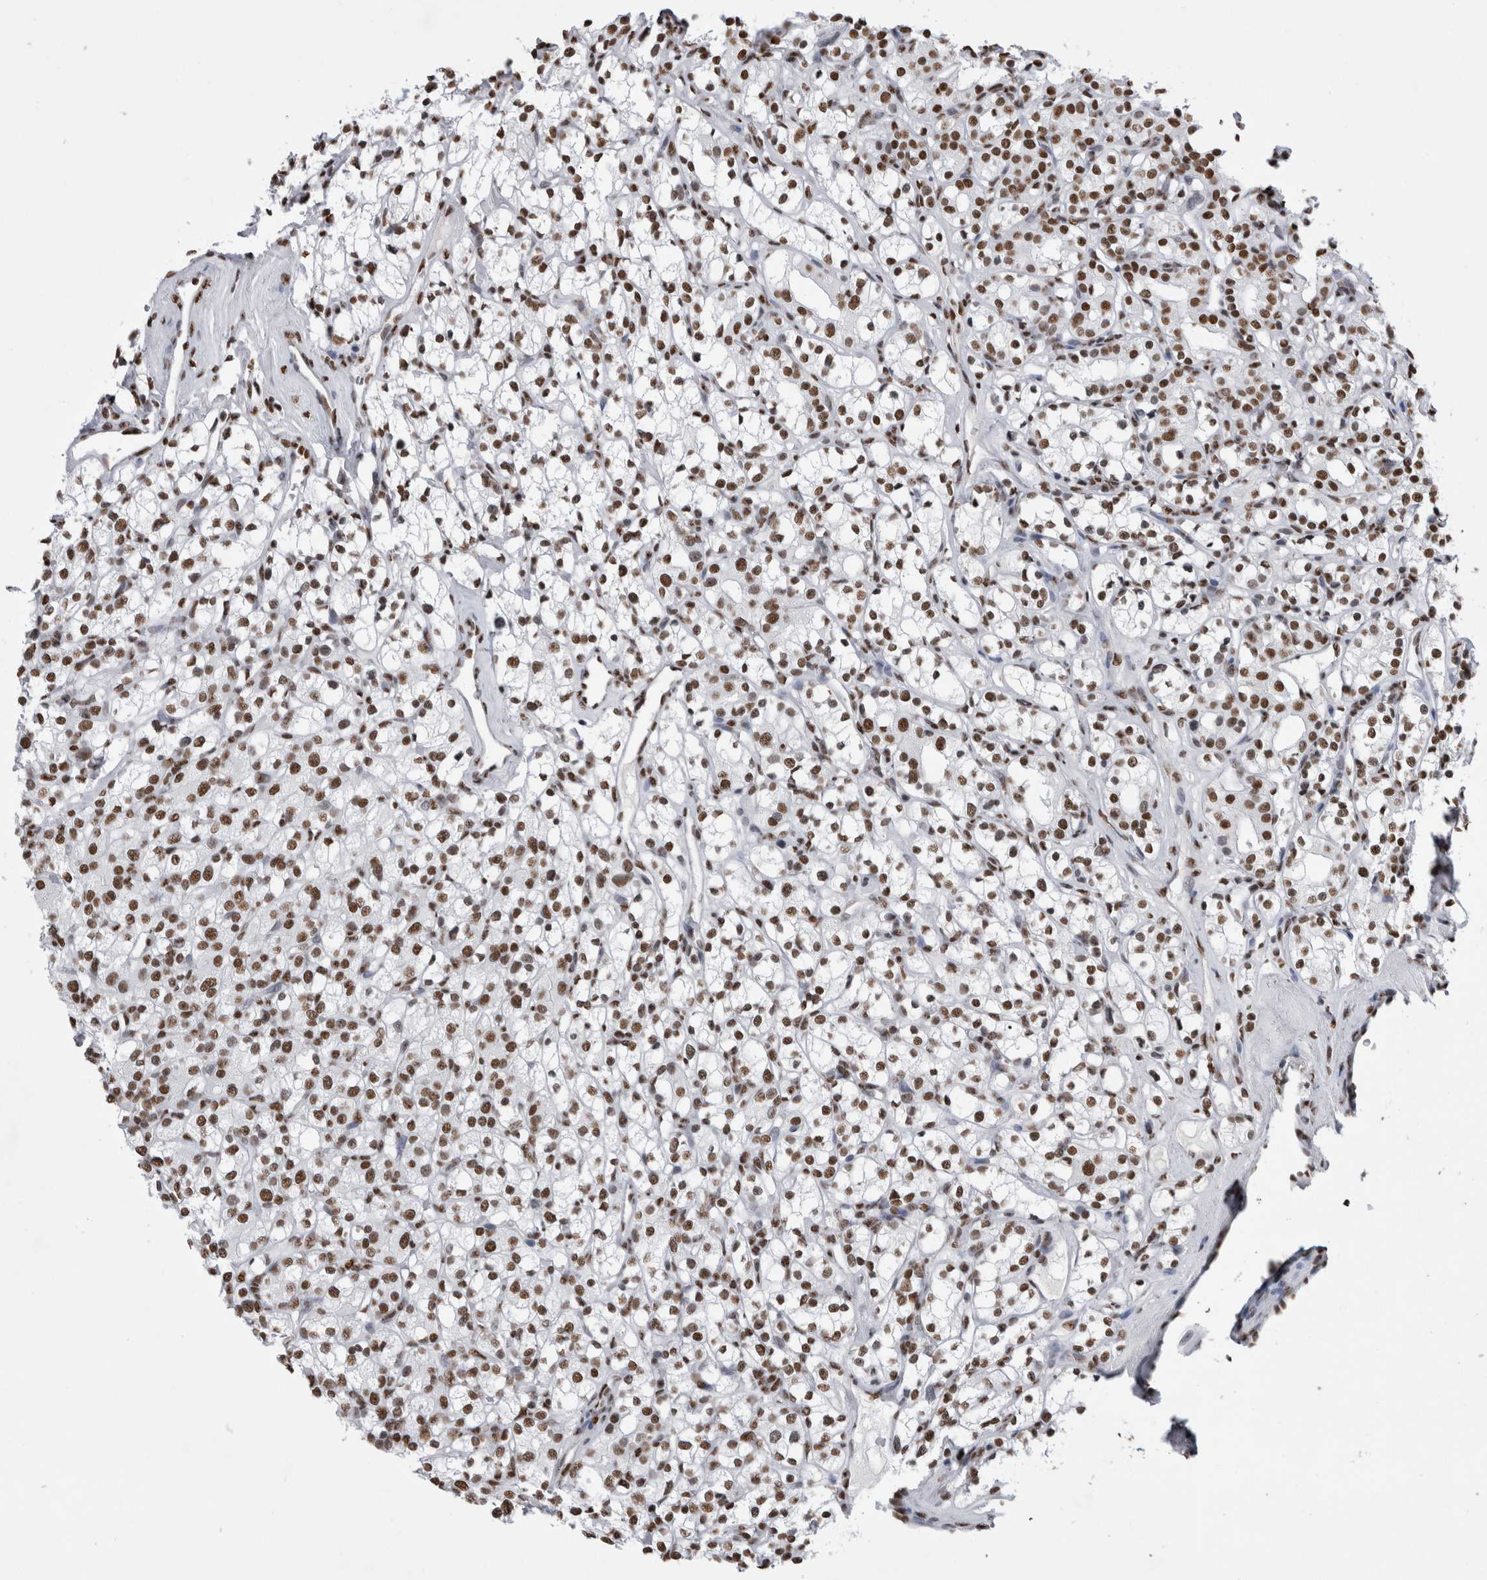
{"staining": {"intensity": "strong", "quantity": ">75%", "location": "nuclear"}, "tissue": "renal cancer", "cell_type": "Tumor cells", "image_type": "cancer", "snomed": [{"axis": "morphology", "description": "Adenocarcinoma, NOS"}, {"axis": "topography", "description": "Kidney"}], "caption": "Protein staining shows strong nuclear staining in about >75% of tumor cells in renal adenocarcinoma. (Brightfield microscopy of DAB IHC at high magnification).", "gene": "ALPK3", "patient": {"sex": "male", "age": 77}}